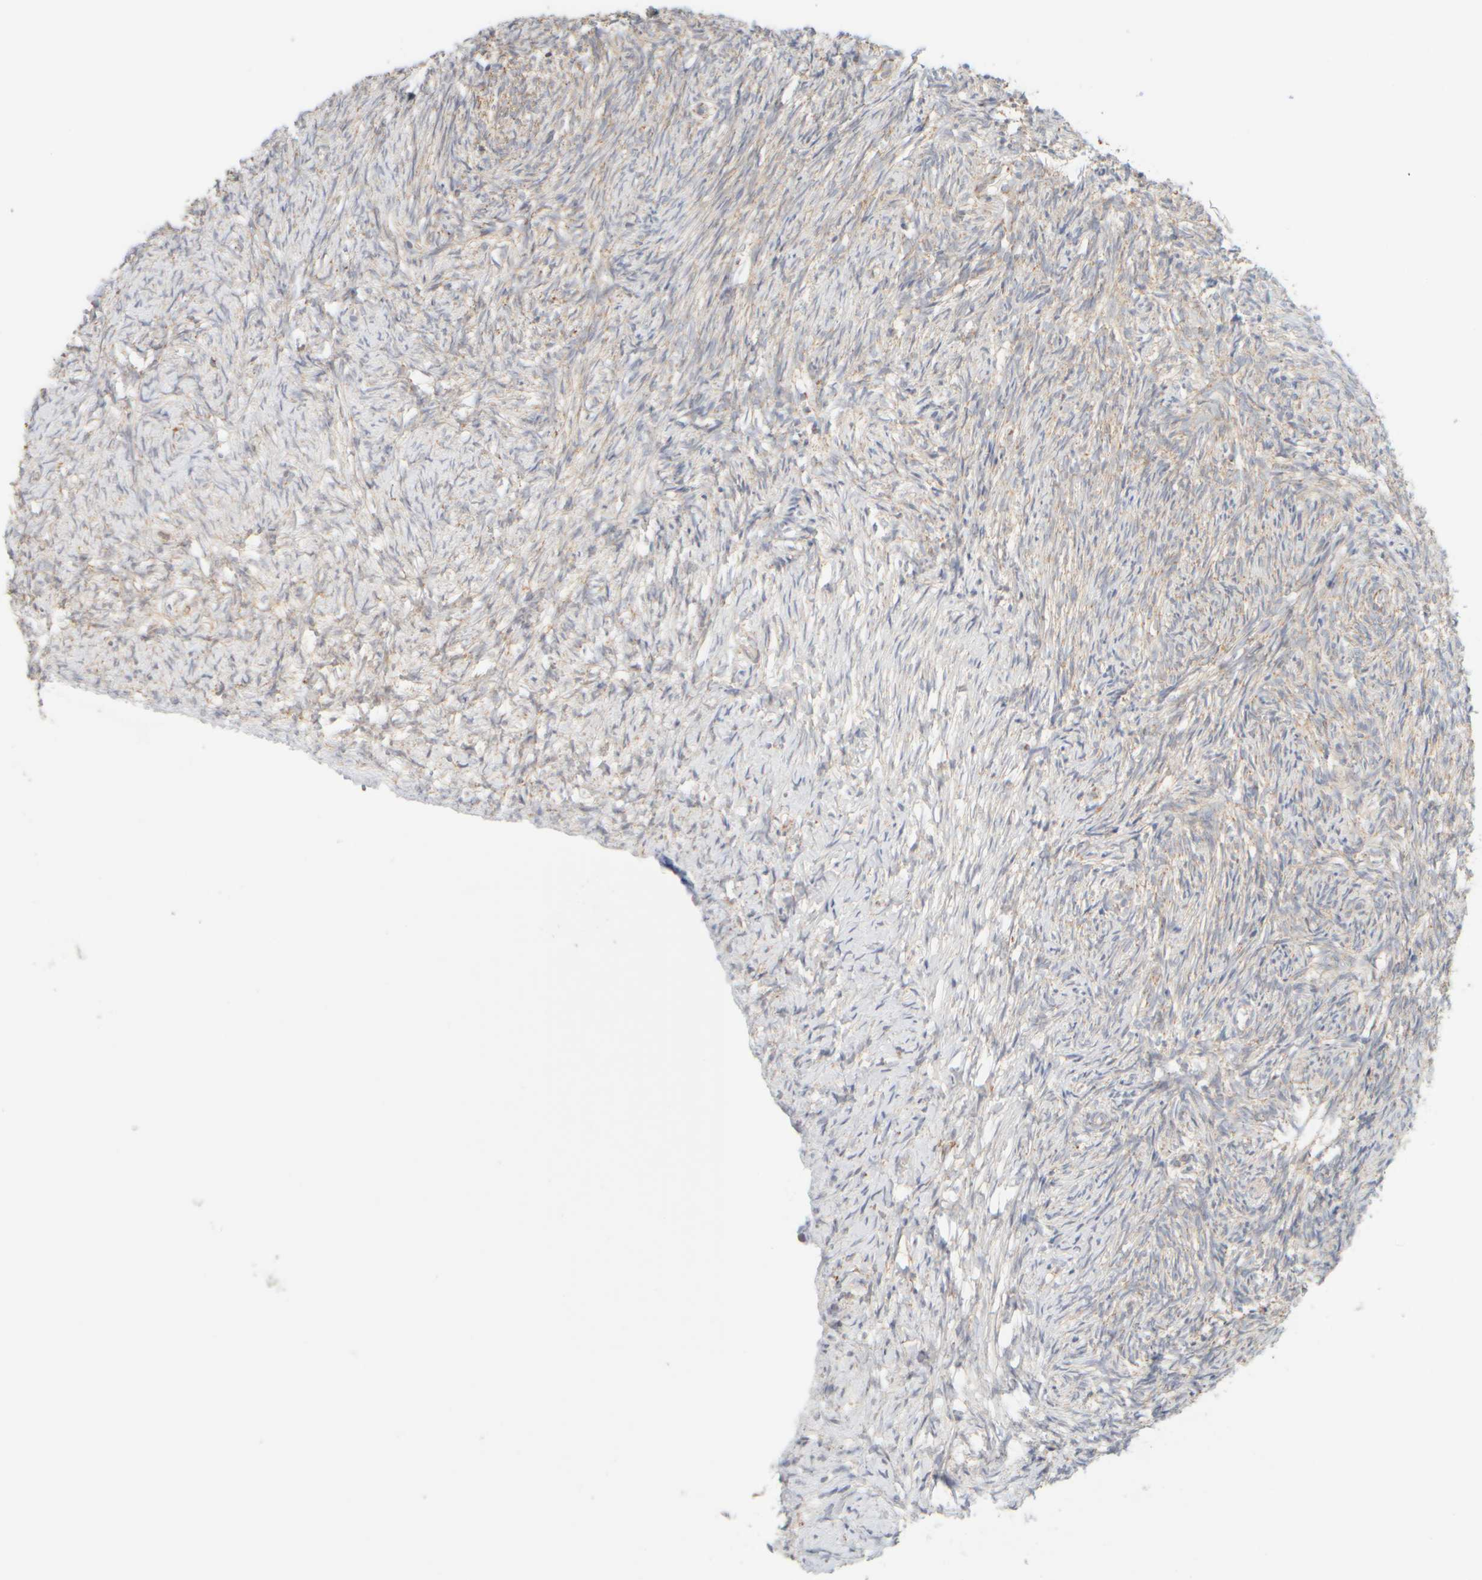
{"staining": {"intensity": "strong", "quantity": ">75%", "location": "cytoplasmic/membranous"}, "tissue": "ovary", "cell_type": "Follicle cells", "image_type": "normal", "snomed": [{"axis": "morphology", "description": "Normal tissue, NOS"}, {"axis": "topography", "description": "Ovary"}], "caption": "IHC image of benign human ovary stained for a protein (brown), which exhibits high levels of strong cytoplasmic/membranous positivity in about >75% of follicle cells.", "gene": "APBB2", "patient": {"sex": "female", "age": 41}}